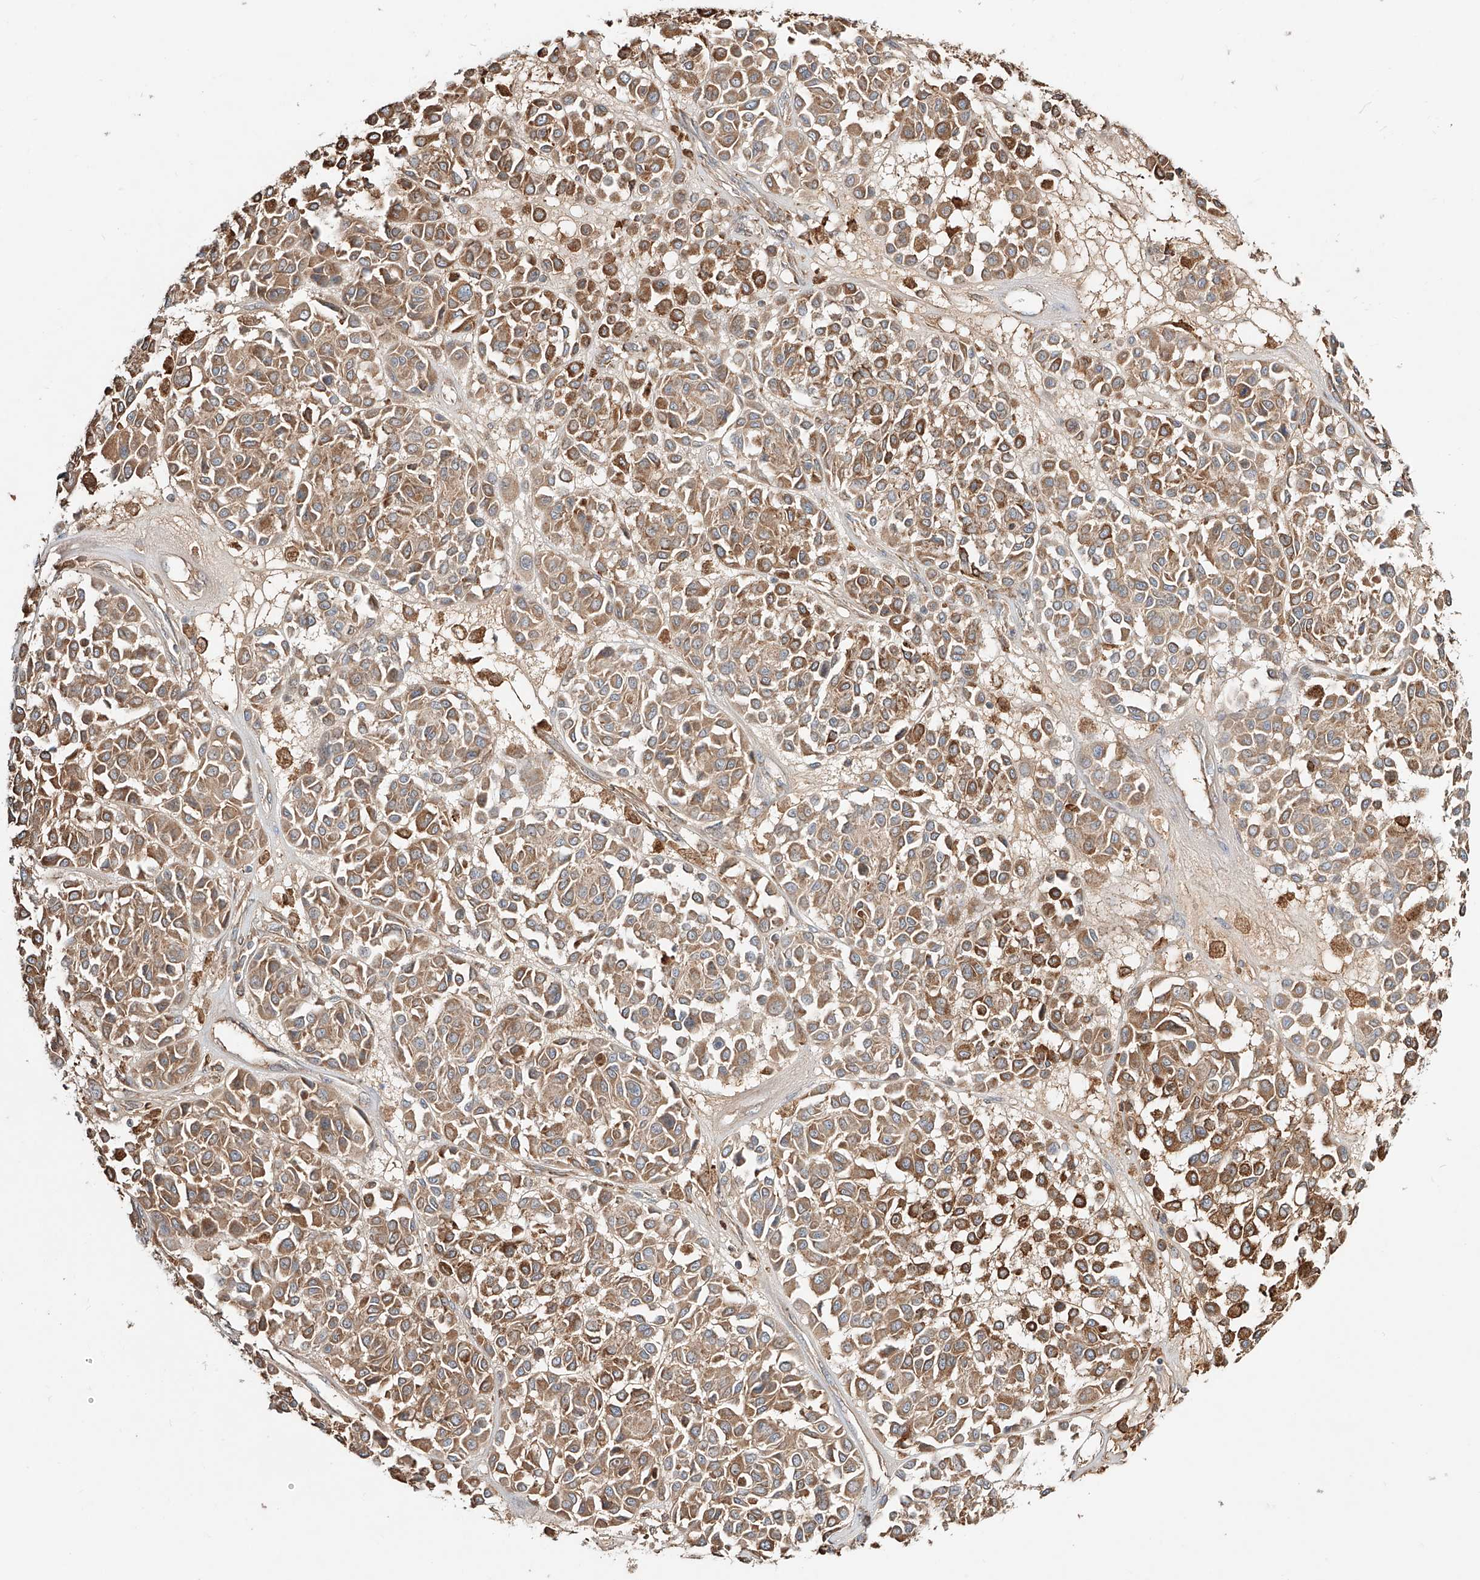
{"staining": {"intensity": "moderate", "quantity": ">75%", "location": "cytoplasmic/membranous"}, "tissue": "melanoma", "cell_type": "Tumor cells", "image_type": "cancer", "snomed": [{"axis": "morphology", "description": "Malignant melanoma, Metastatic site"}, {"axis": "topography", "description": "Soft tissue"}], "caption": "The image demonstrates immunohistochemical staining of malignant melanoma (metastatic site). There is moderate cytoplasmic/membranous positivity is identified in approximately >75% of tumor cells.", "gene": "ERO1A", "patient": {"sex": "male", "age": 41}}